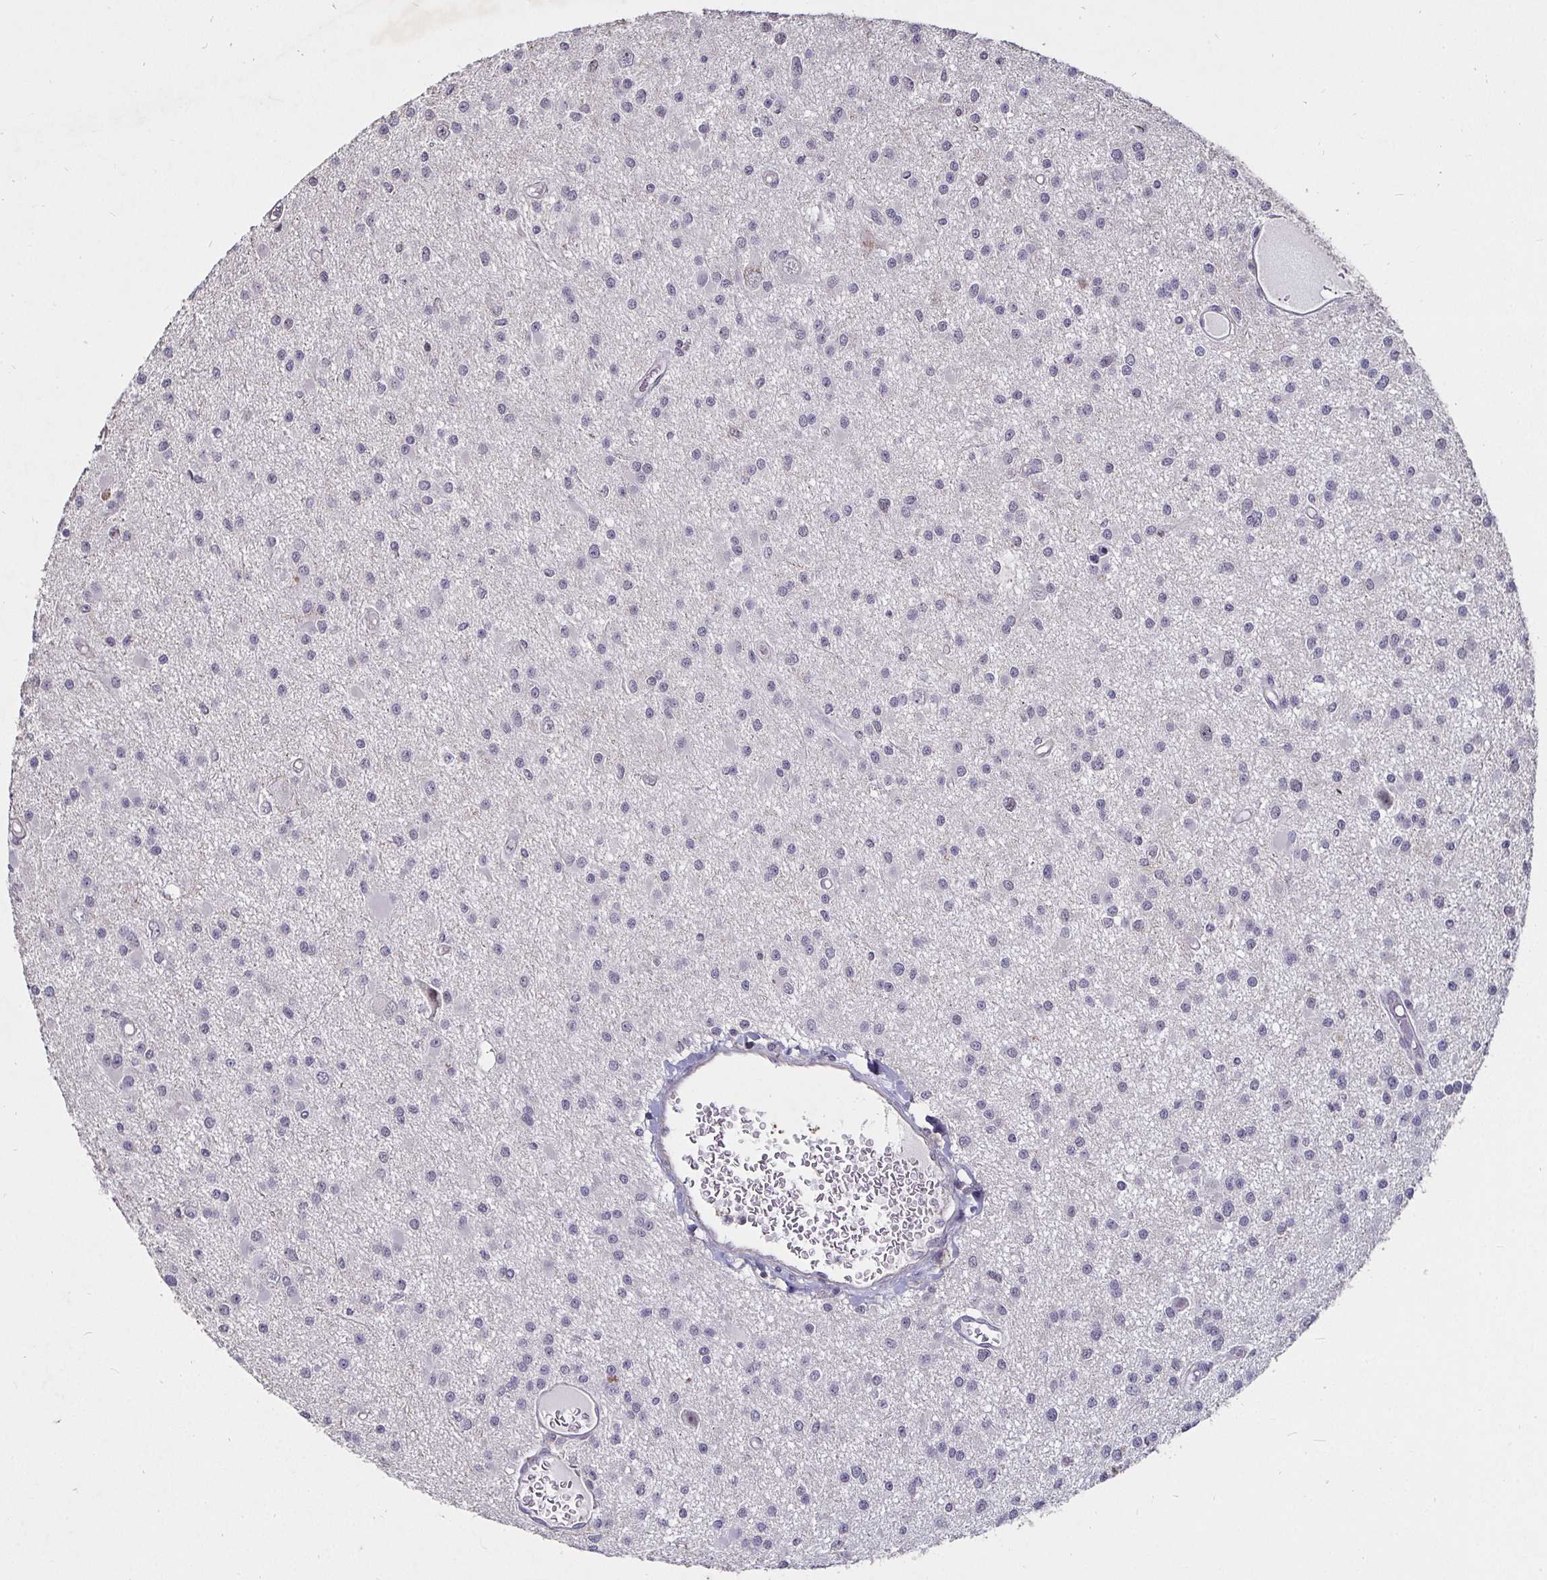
{"staining": {"intensity": "negative", "quantity": "none", "location": "none"}, "tissue": "glioma", "cell_type": "Tumor cells", "image_type": "cancer", "snomed": [{"axis": "morphology", "description": "Glioma, malignant, High grade"}, {"axis": "topography", "description": "Brain"}], "caption": "This is an IHC image of glioma. There is no positivity in tumor cells.", "gene": "MLH1", "patient": {"sex": "male", "age": 54}}